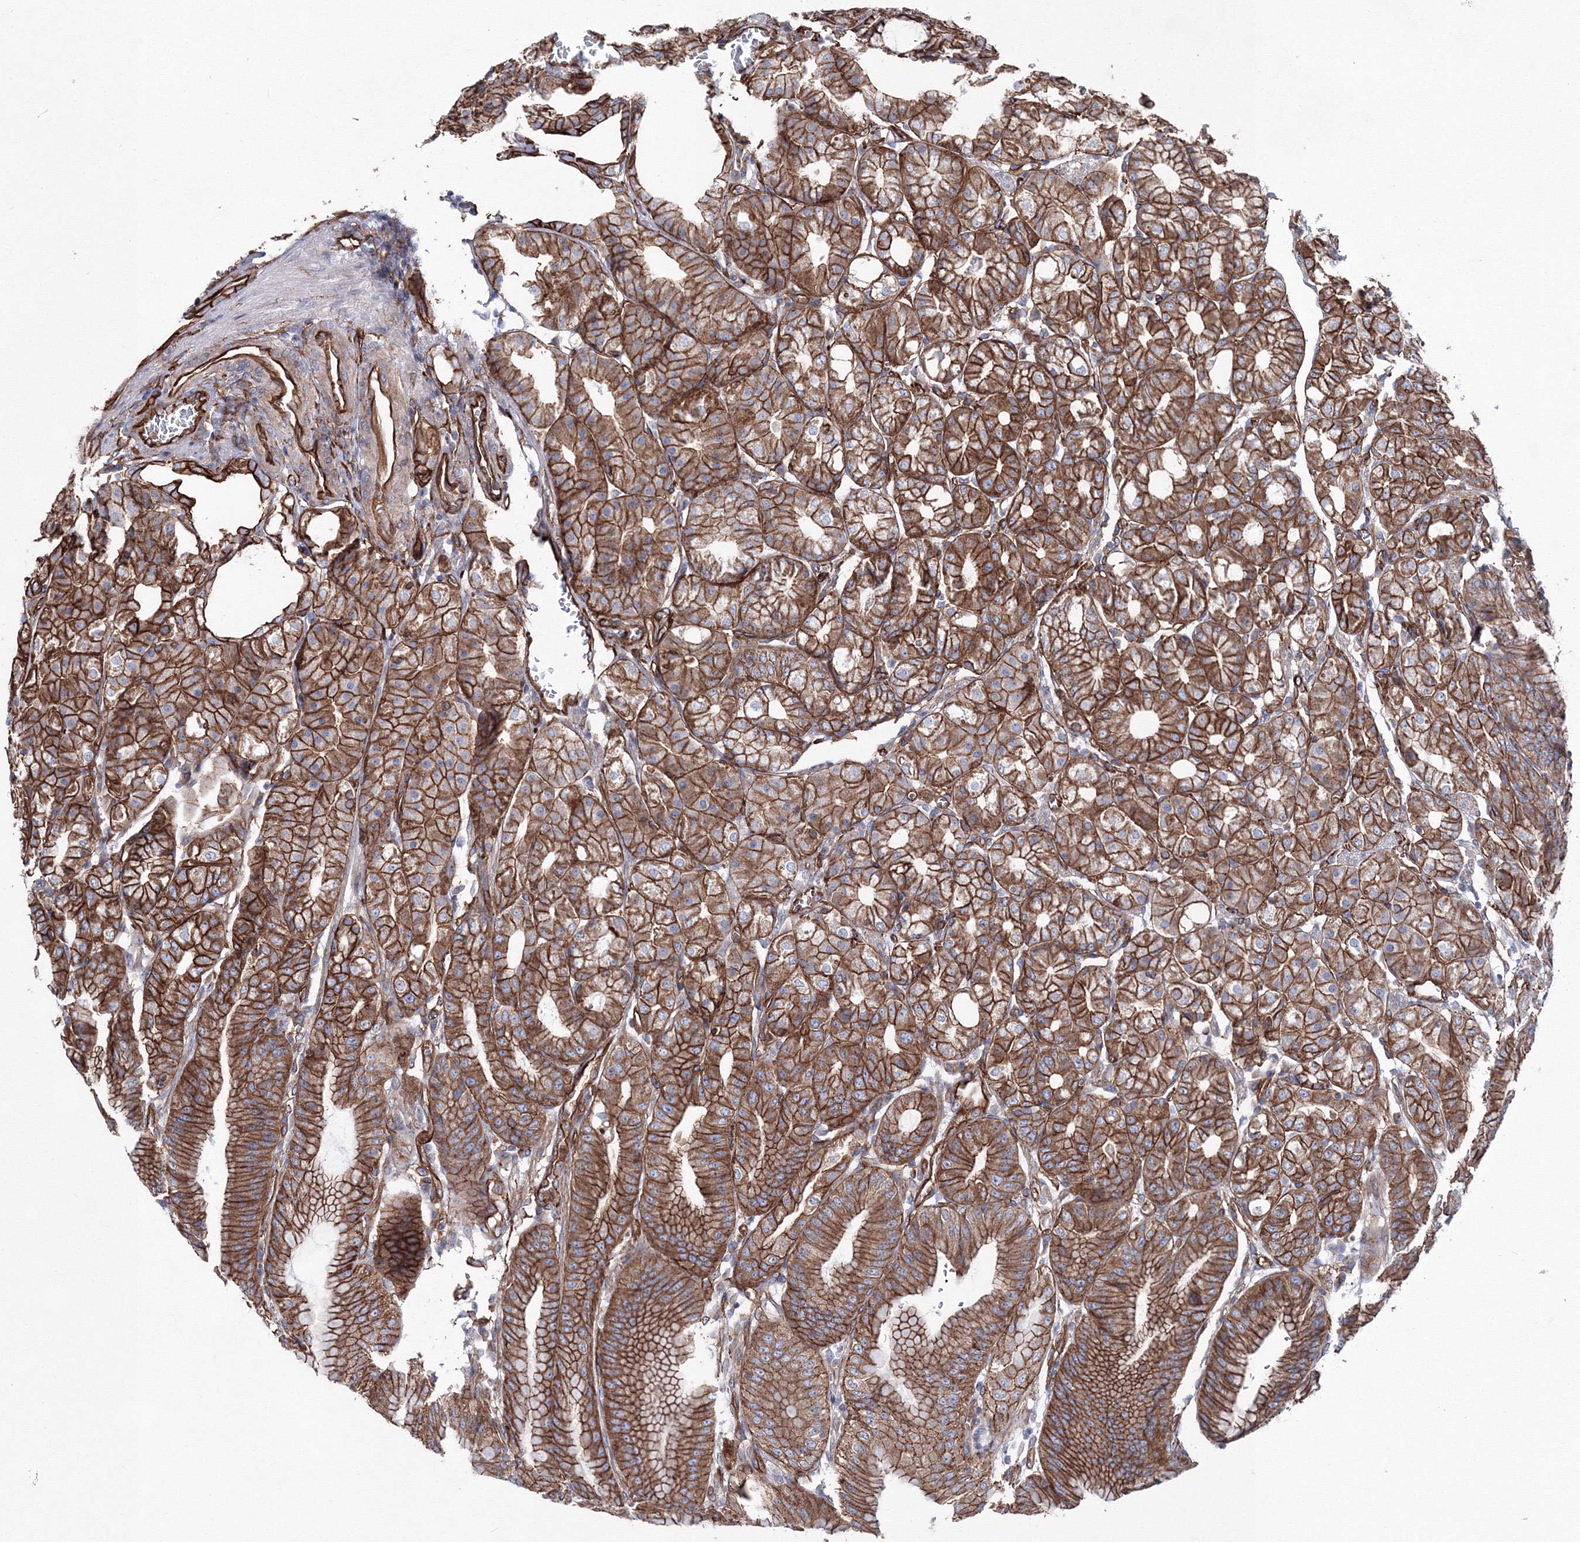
{"staining": {"intensity": "moderate", "quantity": ">75%", "location": "cytoplasmic/membranous"}, "tissue": "stomach", "cell_type": "Glandular cells", "image_type": "normal", "snomed": [{"axis": "morphology", "description": "Normal tissue, NOS"}, {"axis": "topography", "description": "Stomach, lower"}], "caption": "Immunohistochemistry (IHC) photomicrograph of benign stomach stained for a protein (brown), which demonstrates medium levels of moderate cytoplasmic/membranous expression in about >75% of glandular cells.", "gene": "ANKRD37", "patient": {"sex": "male", "age": 71}}